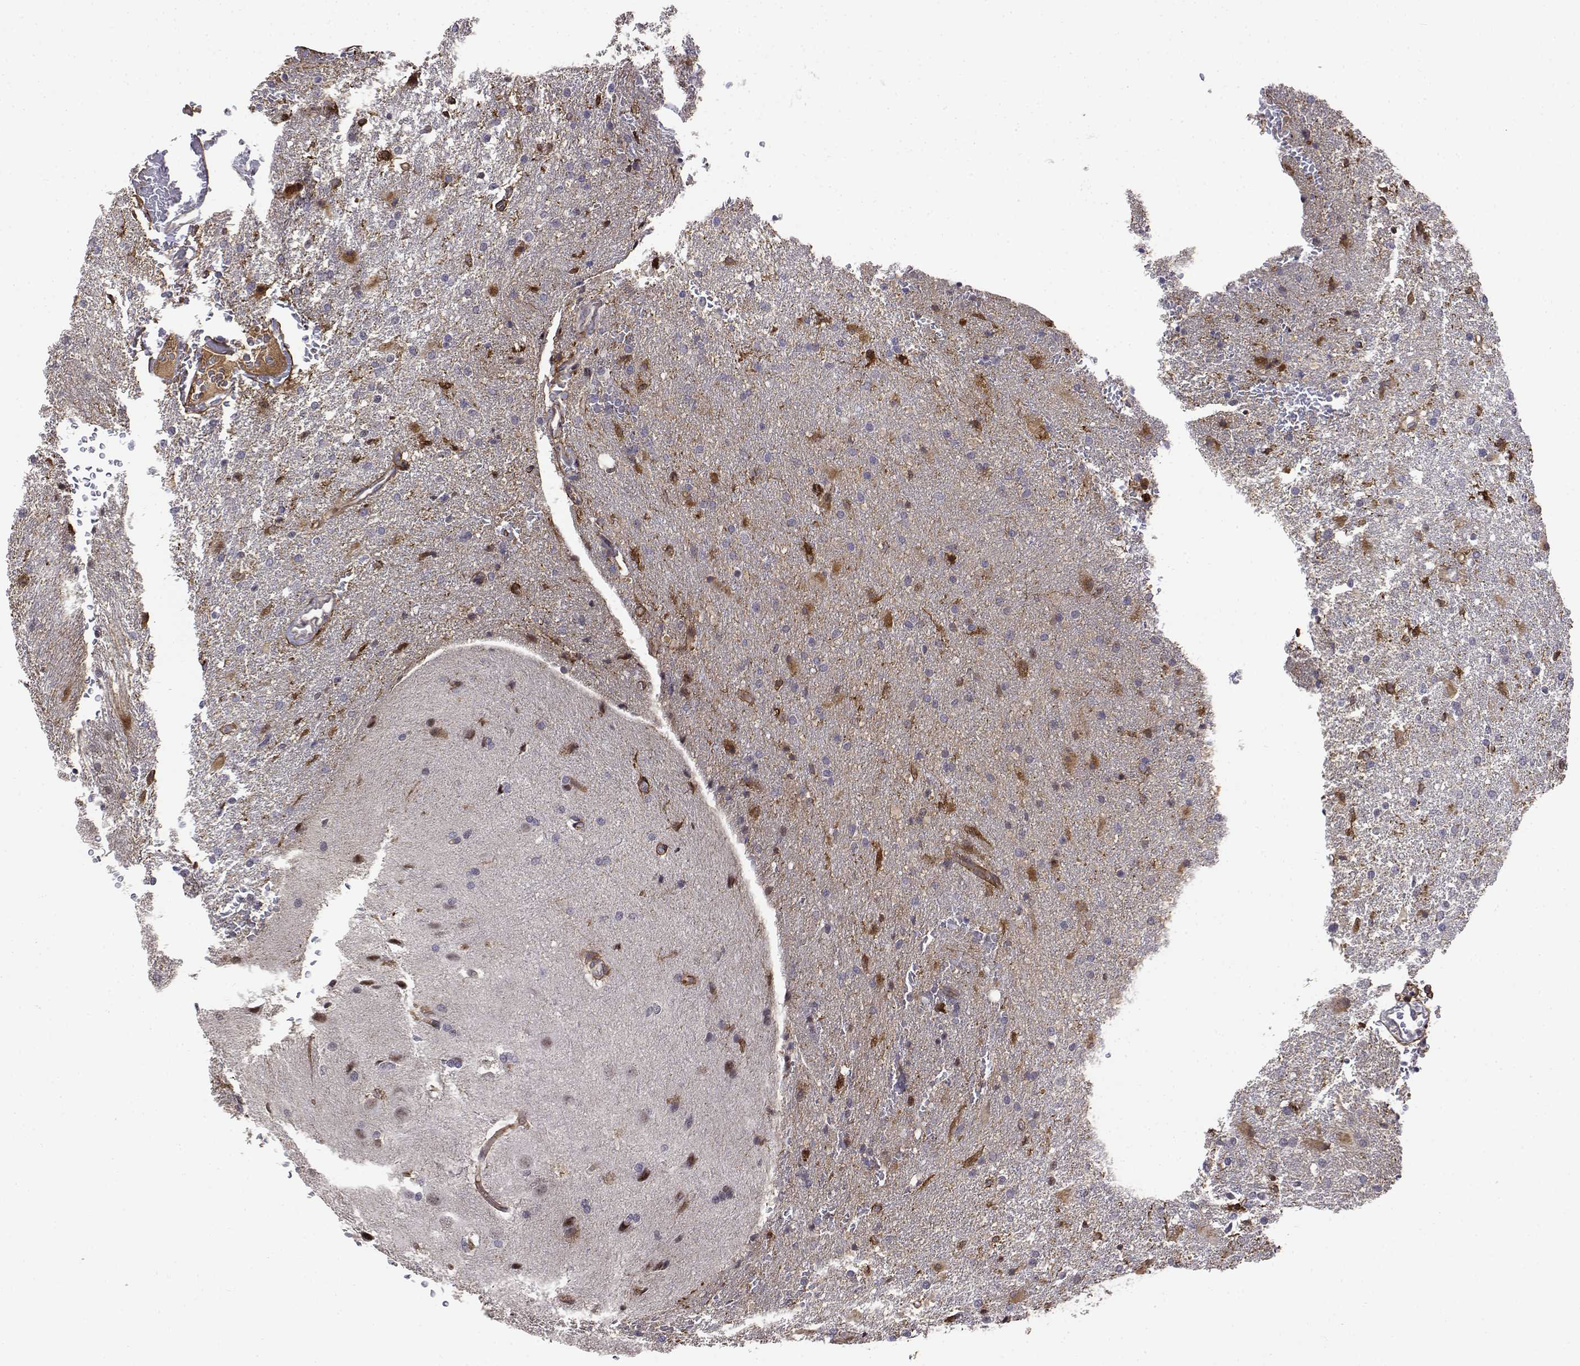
{"staining": {"intensity": "negative", "quantity": "none", "location": "none"}, "tissue": "glioma", "cell_type": "Tumor cells", "image_type": "cancer", "snomed": [{"axis": "morphology", "description": "Glioma, malignant, High grade"}, {"axis": "topography", "description": "Brain"}], "caption": "Immunohistochemistry (IHC) image of human high-grade glioma (malignant) stained for a protein (brown), which shows no expression in tumor cells.", "gene": "ITGA7", "patient": {"sex": "male", "age": 68}}